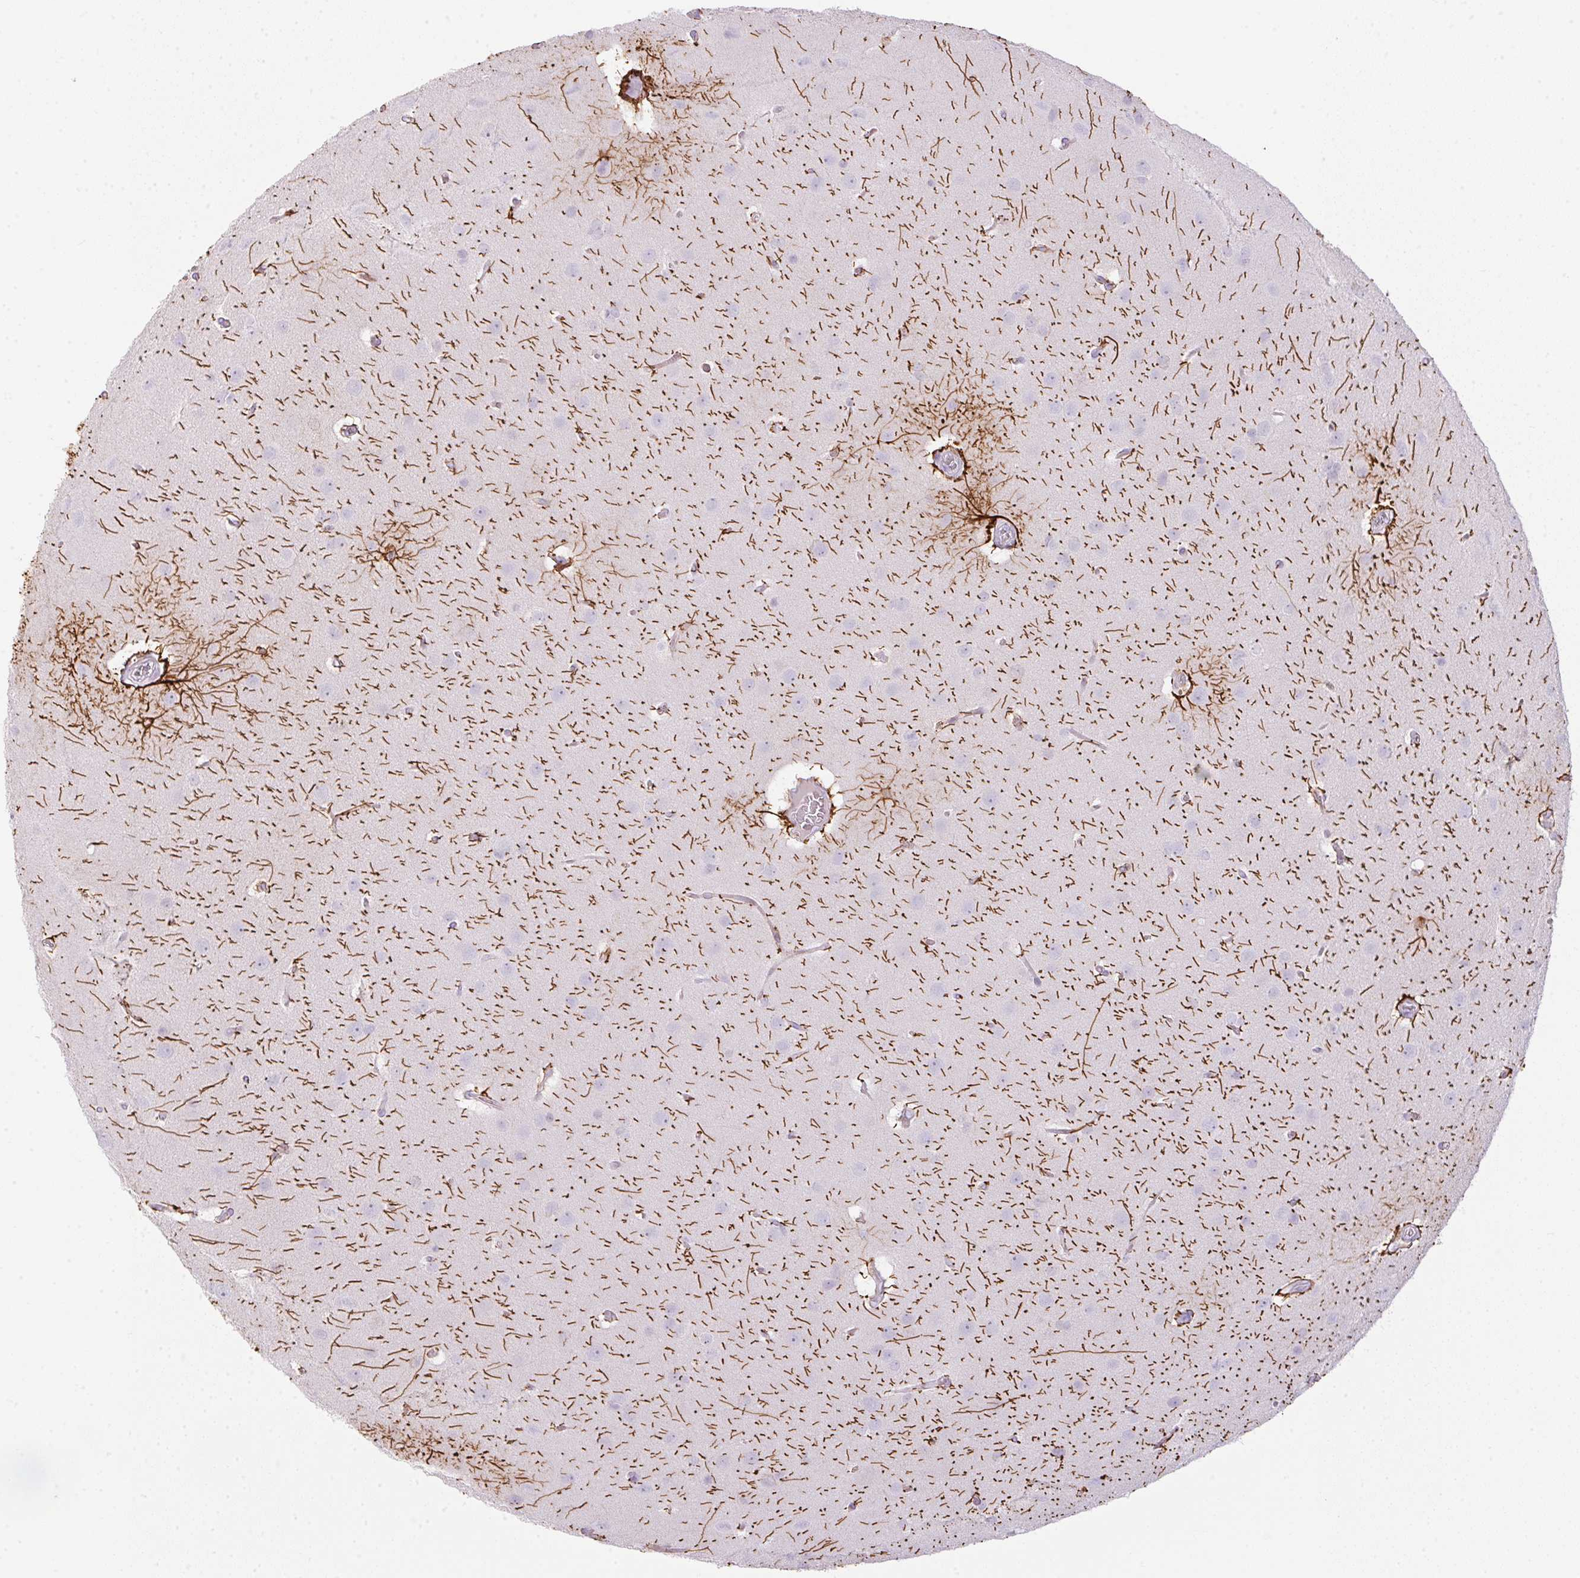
{"staining": {"intensity": "negative", "quantity": "none", "location": "none"}, "tissue": "glioma", "cell_type": "Tumor cells", "image_type": "cancer", "snomed": [{"axis": "morphology", "description": "Glioma, malignant, Low grade"}, {"axis": "topography", "description": "Brain"}], "caption": "Immunohistochemical staining of glioma exhibits no significant staining in tumor cells.", "gene": "ECPAS", "patient": {"sex": "female", "age": 32}}